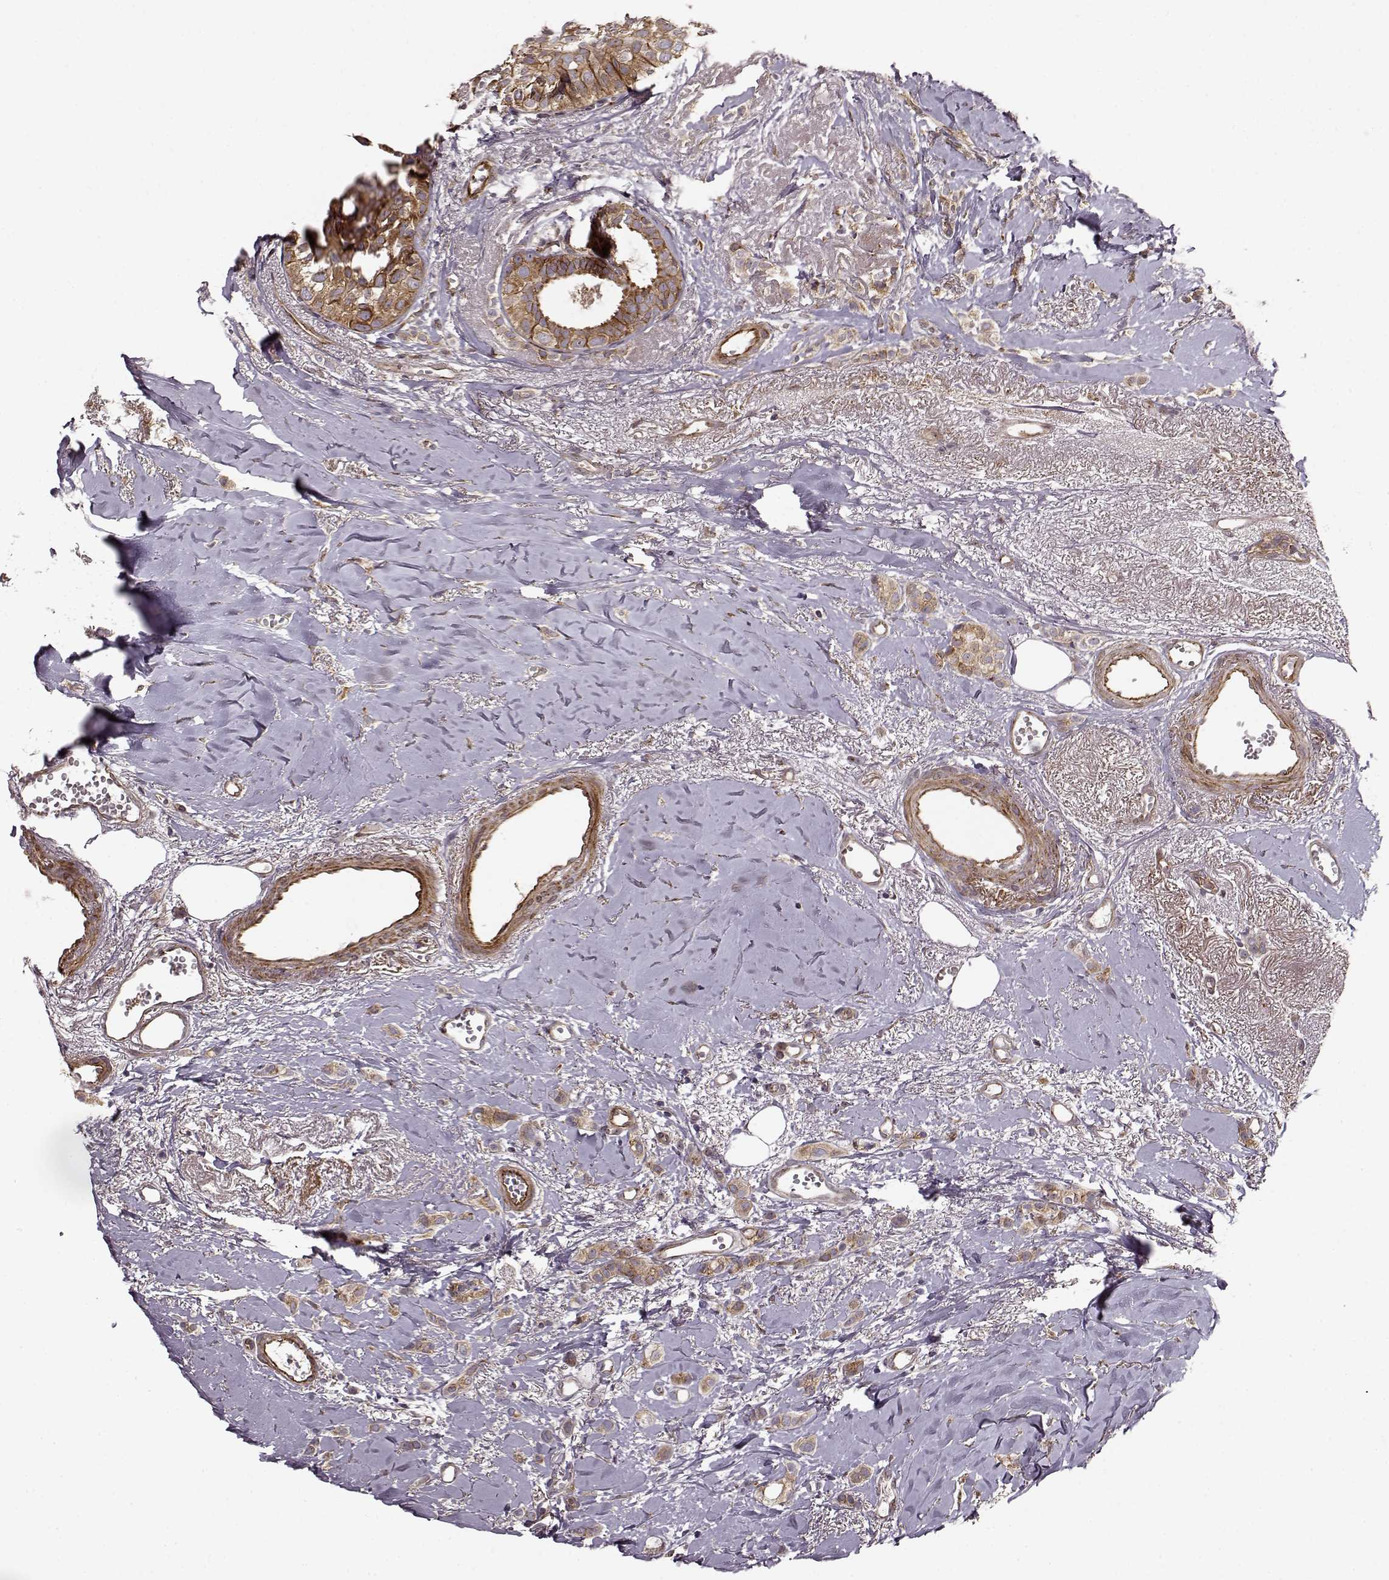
{"staining": {"intensity": "weak", "quantity": ">75%", "location": "cytoplasmic/membranous"}, "tissue": "breast cancer", "cell_type": "Tumor cells", "image_type": "cancer", "snomed": [{"axis": "morphology", "description": "Duct carcinoma"}, {"axis": "topography", "description": "Breast"}], "caption": "A brown stain shows weak cytoplasmic/membranous positivity of a protein in human breast invasive ductal carcinoma tumor cells. Nuclei are stained in blue.", "gene": "MTR", "patient": {"sex": "female", "age": 85}}